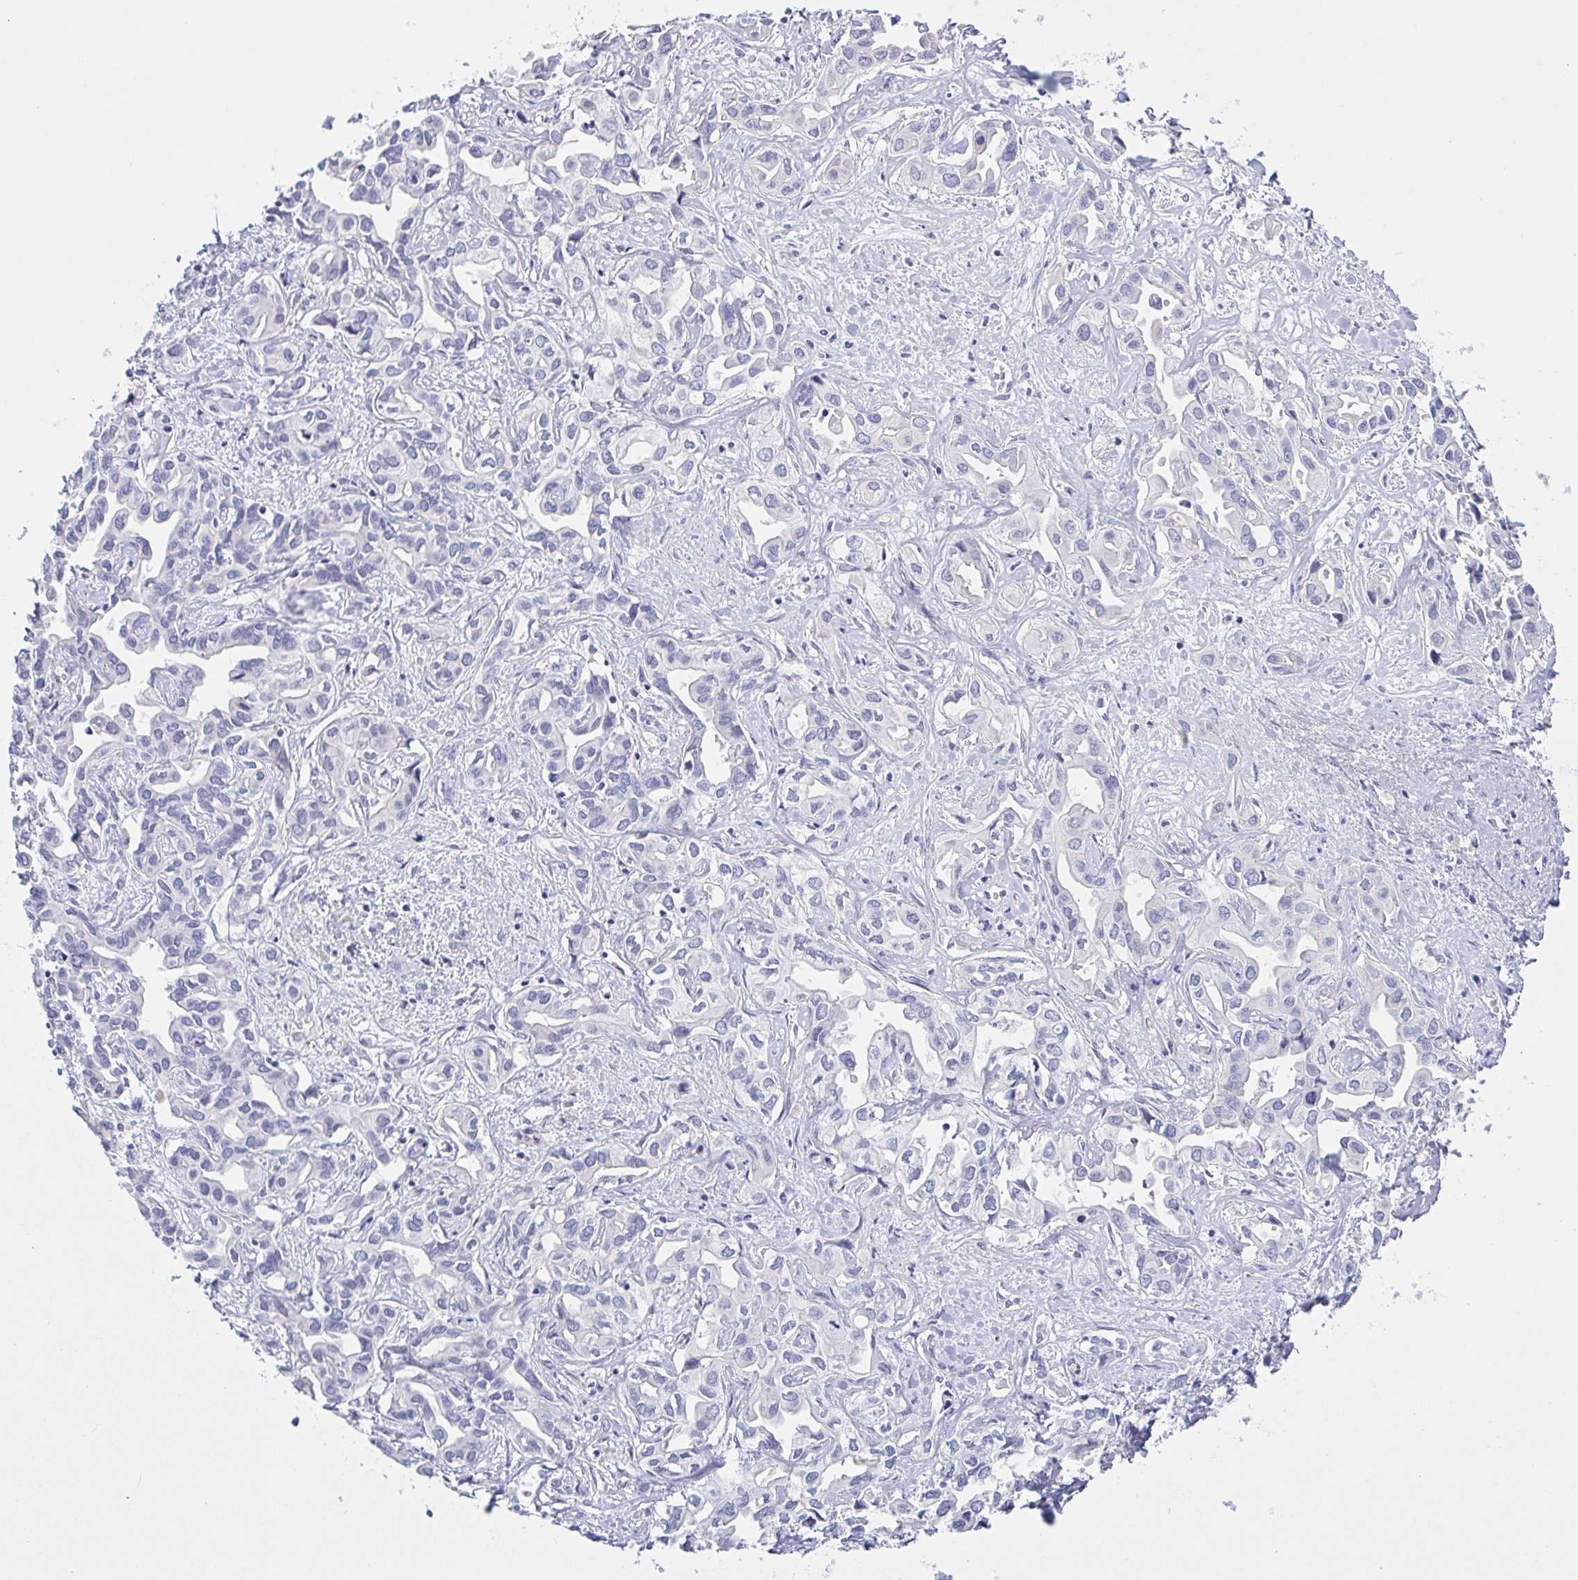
{"staining": {"intensity": "negative", "quantity": "none", "location": "none"}, "tissue": "liver cancer", "cell_type": "Tumor cells", "image_type": "cancer", "snomed": [{"axis": "morphology", "description": "Cholangiocarcinoma"}, {"axis": "topography", "description": "Liver"}], "caption": "Liver cancer (cholangiocarcinoma) was stained to show a protein in brown. There is no significant expression in tumor cells. (DAB immunohistochemistry visualized using brightfield microscopy, high magnification).", "gene": "COL17A1", "patient": {"sex": "female", "age": 64}}